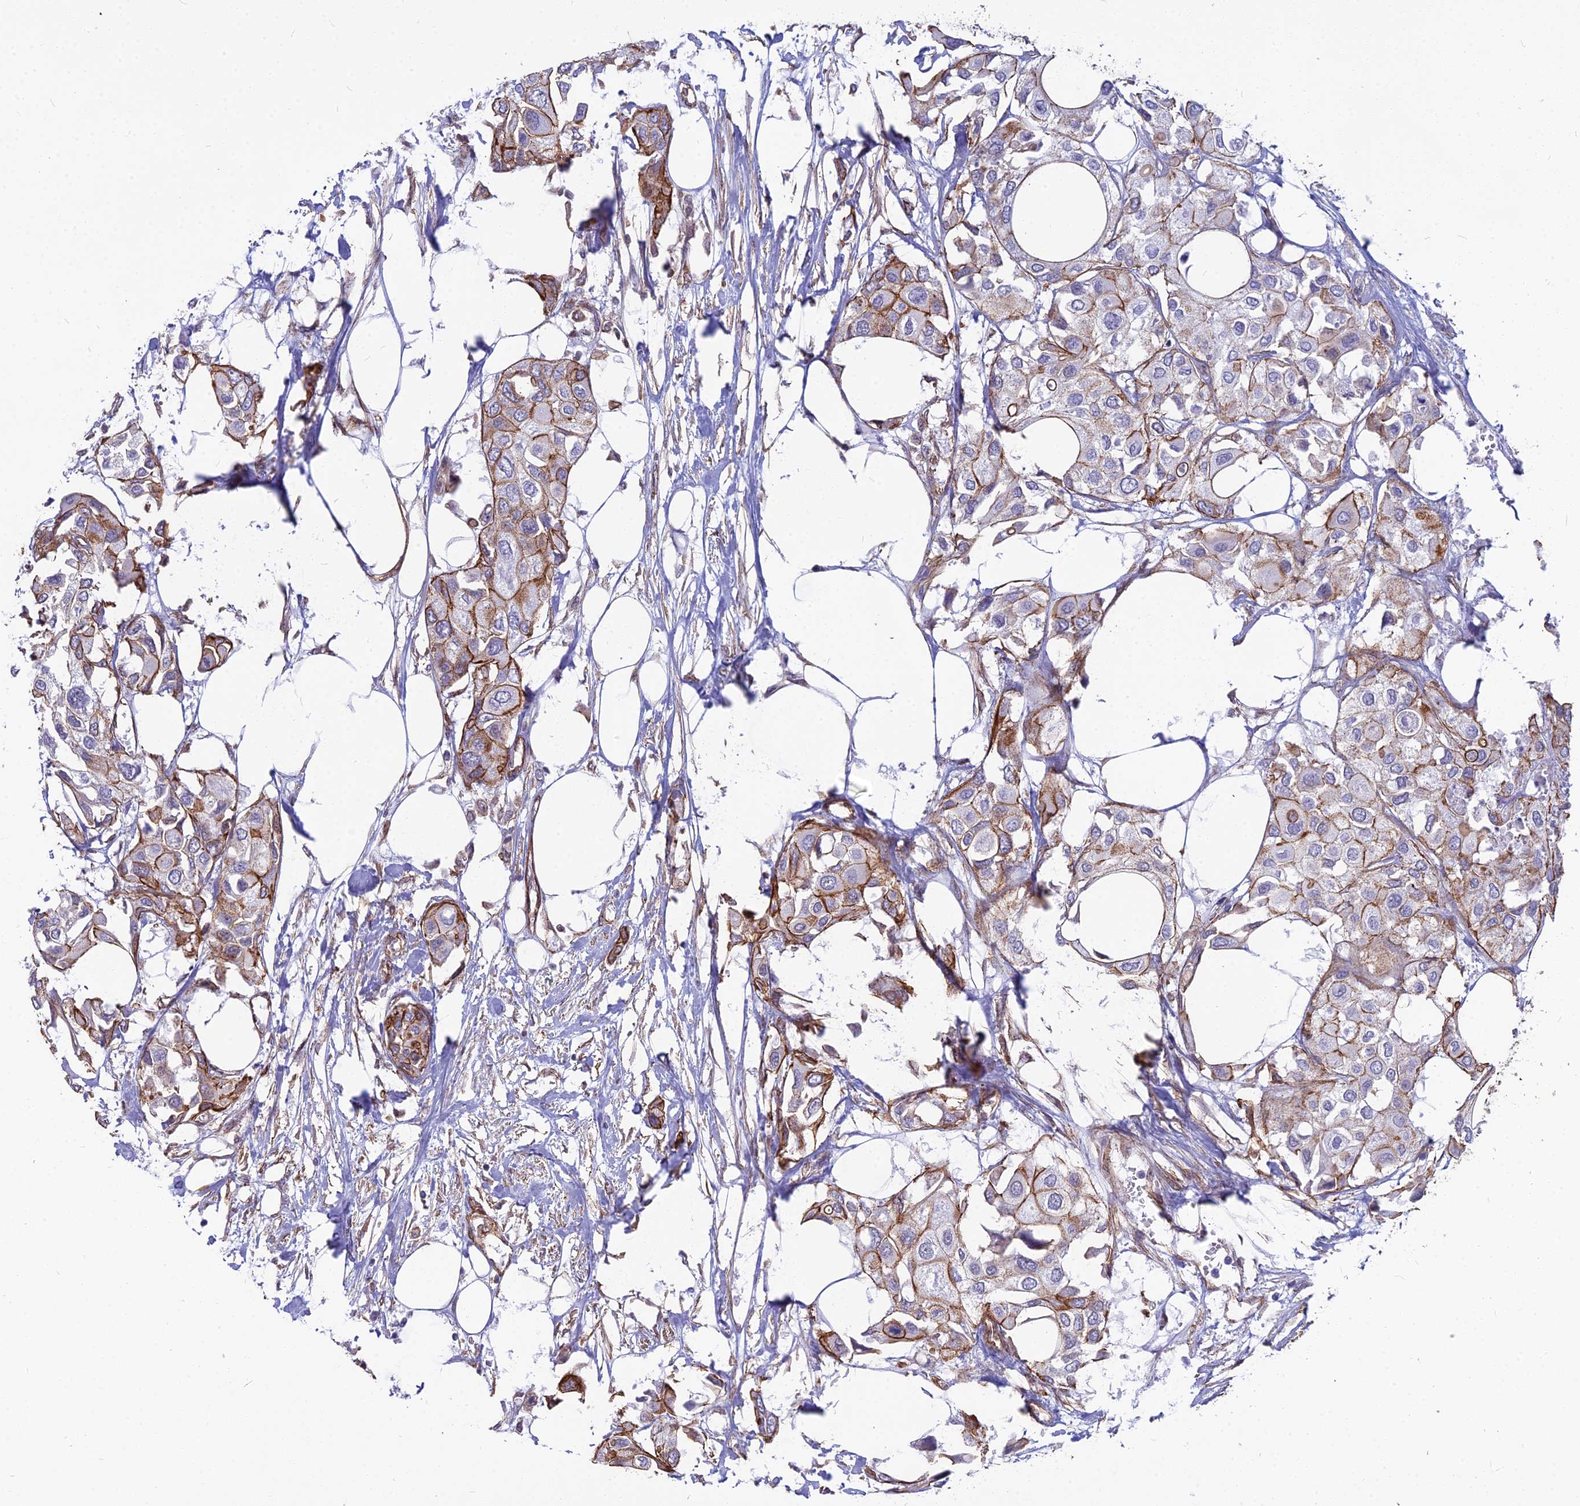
{"staining": {"intensity": "moderate", "quantity": "25%-75%", "location": "cytoplasmic/membranous"}, "tissue": "urothelial cancer", "cell_type": "Tumor cells", "image_type": "cancer", "snomed": [{"axis": "morphology", "description": "Urothelial carcinoma, High grade"}, {"axis": "topography", "description": "Urinary bladder"}], "caption": "Protein expression analysis of urothelial carcinoma (high-grade) exhibits moderate cytoplasmic/membranous staining in approximately 25%-75% of tumor cells.", "gene": "YJU2", "patient": {"sex": "male", "age": 64}}